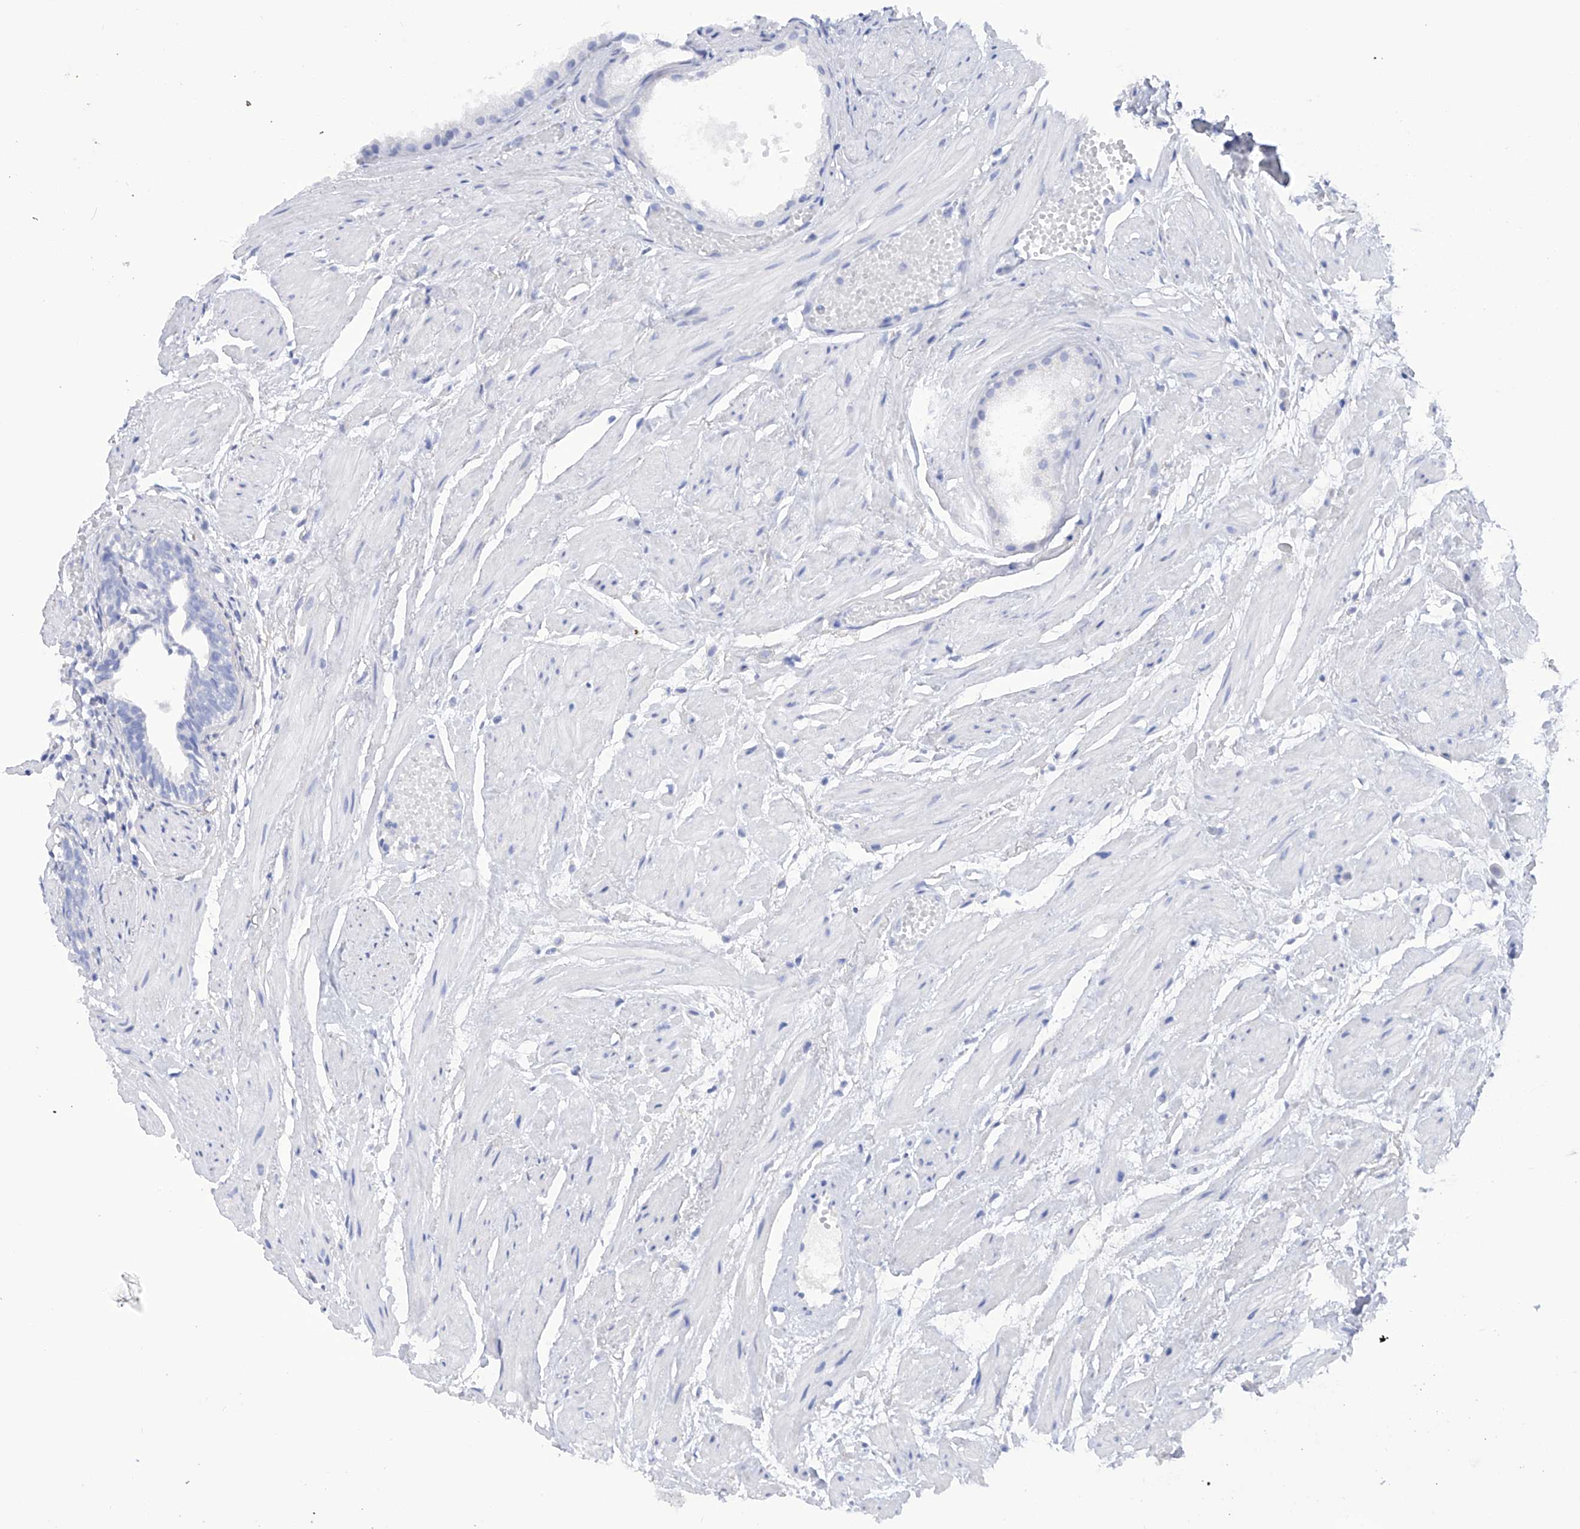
{"staining": {"intensity": "negative", "quantity": "none", "location": "none"}, "tissue": "prostate cancer", "cell_type": "Tumor cells", "image_type": "cancer", "snomed": [{"axis": "morphology", "description": "Adenocarcinoma, Low grade"}, {"axis": "topography", "description": "Prostate"}], "caption": "Immunohistochemistry (IHC) of prostate cancer (adenocarcinoma (low-grade)) exhibits no expression in tumor cells. (DAB (3,3'-diaminobenzidine) IHC, high magnification).", "gene": "FLG", "patient": {"sex": "male", "age": 88}}